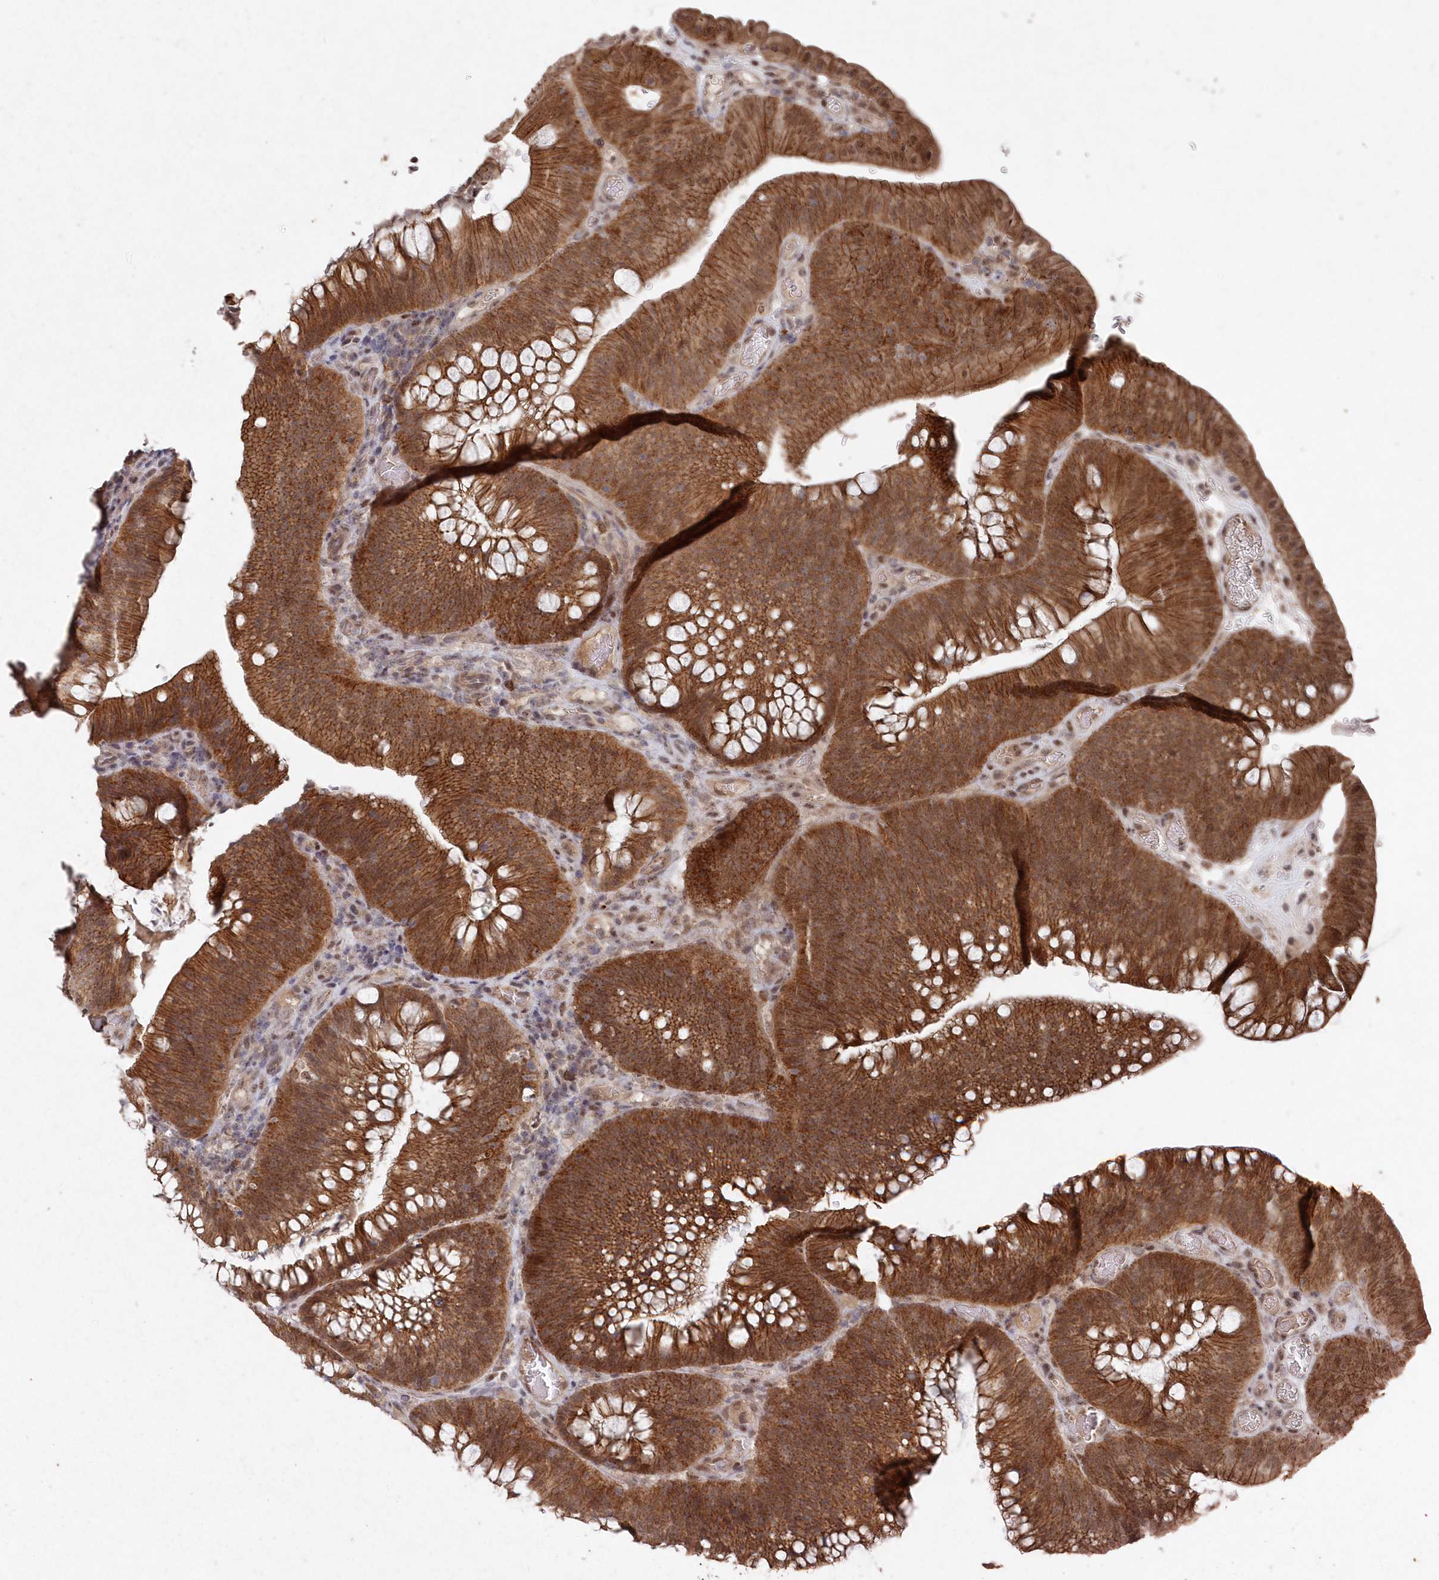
{"staining": {"intensity": "strong", "quantity": ">75%", "location": "cytoplasmic/membranous"}, "tissue": "colorectal cancer", "cell_type": "Tumor cells", "image_type": "cancer", "snomed": [{"axis": "morphology", "description": "Normal tissue, NOS"}, {"axis": "topography", "description": "Colon"}], "caption": "Human colorectal cancer stained with a protein marker demonstrates strong staining in tumor cells.", "gene": "VSIG2", "patient": {"sex": "female", "age": 82}}